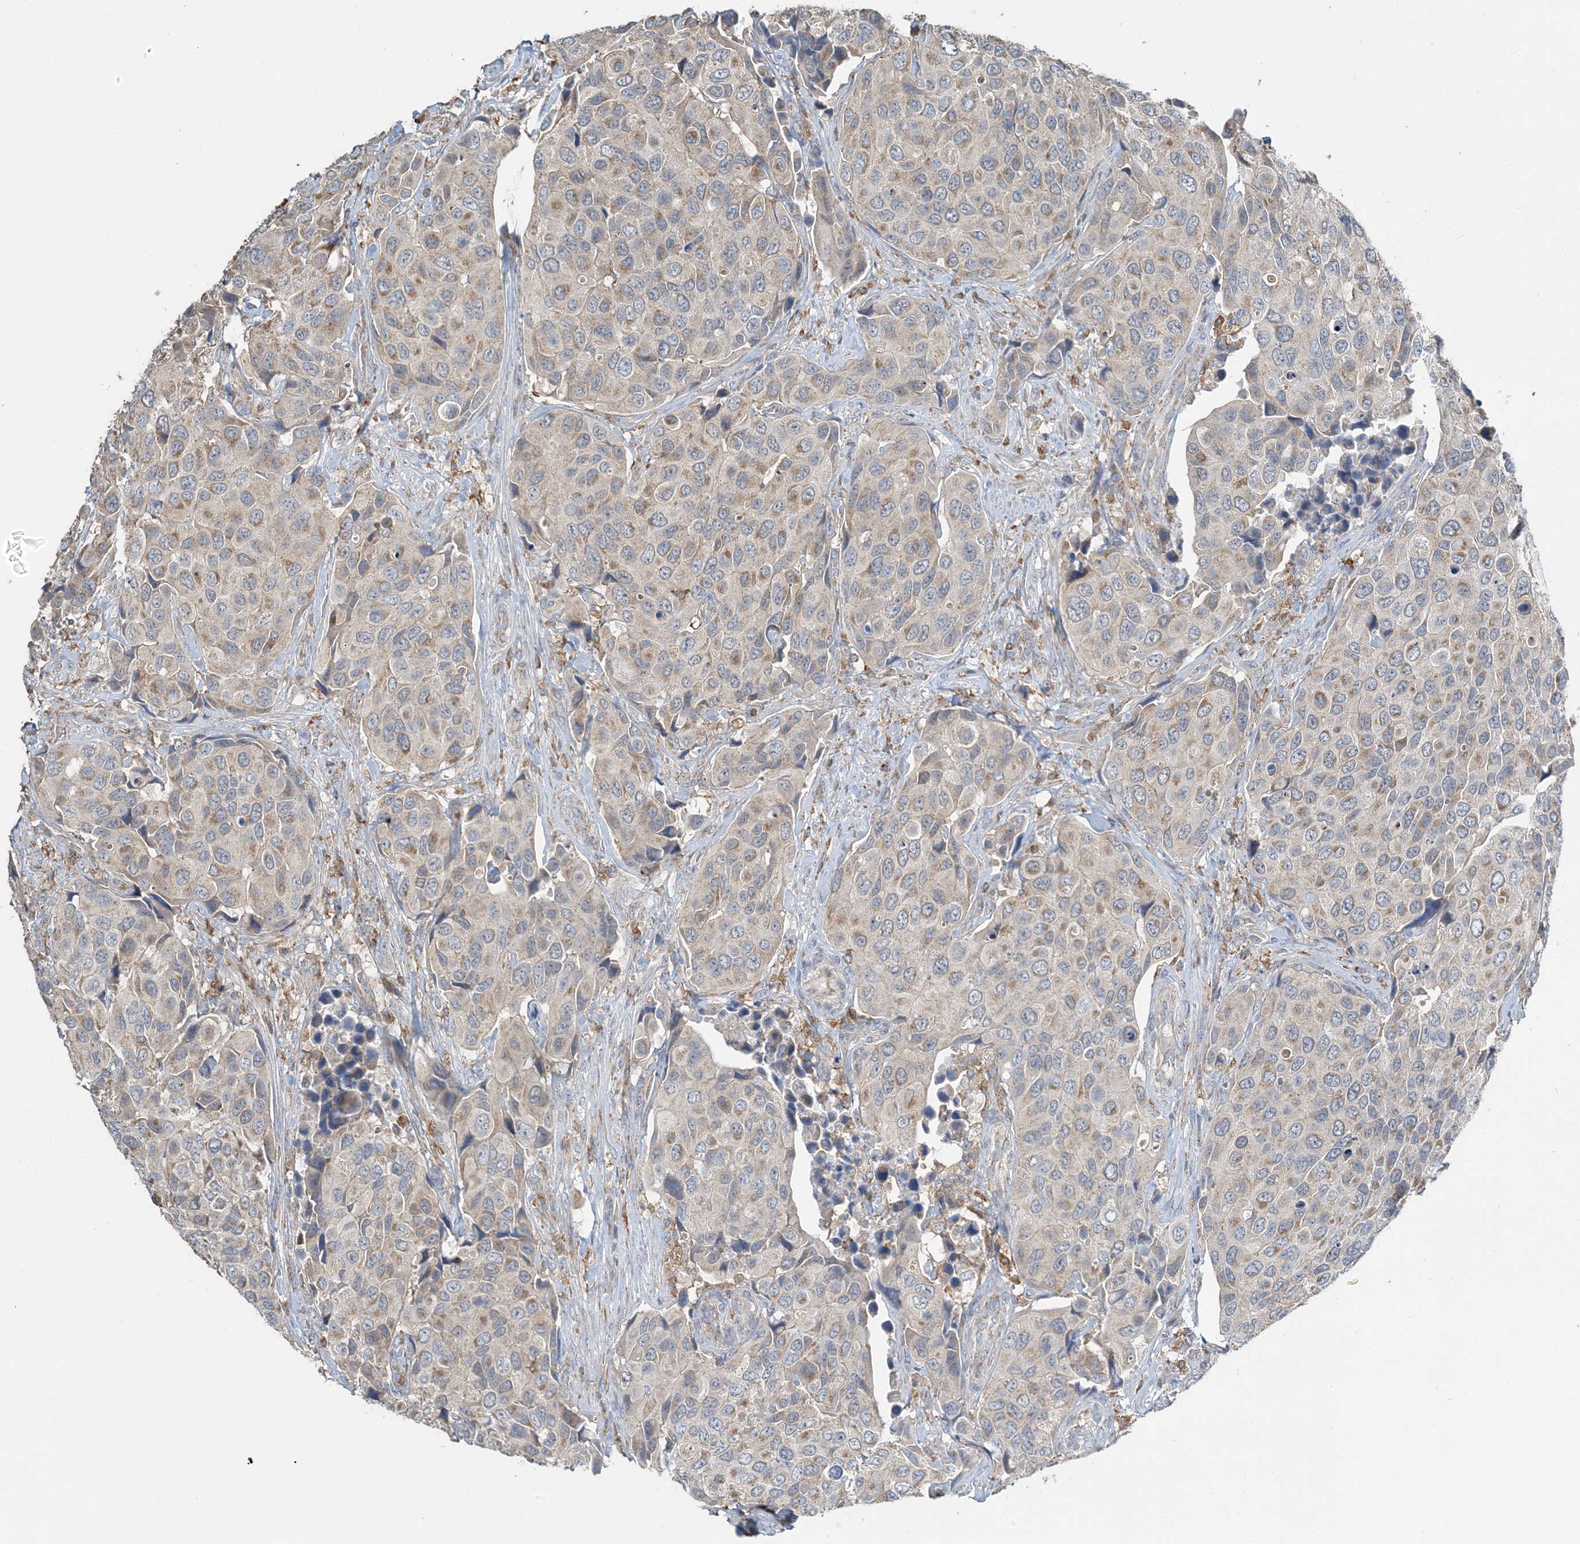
{"staining": {"intensity": "weak", "quantity": "25%-75%", "location": "cytoplasmic/membranous"}, "tissue": "urothelial cancer", "cell_type": "Tumor cells", "image_type": "cancer", "snomed": [{"axis": "morphology", "description": "Urothelial carcinoma, High grade"}, {"axis": "topography", "description": "Urinary bladder"}], "caption": "Immunohistochemical staining of human urothelial cancer exhibits low levels of weak cytoplasmic/membranous positivity in approximately 25%-75% of tumor cells.", "gene": "TMLHE", "patient": {"sex": "male", "age": 74}}